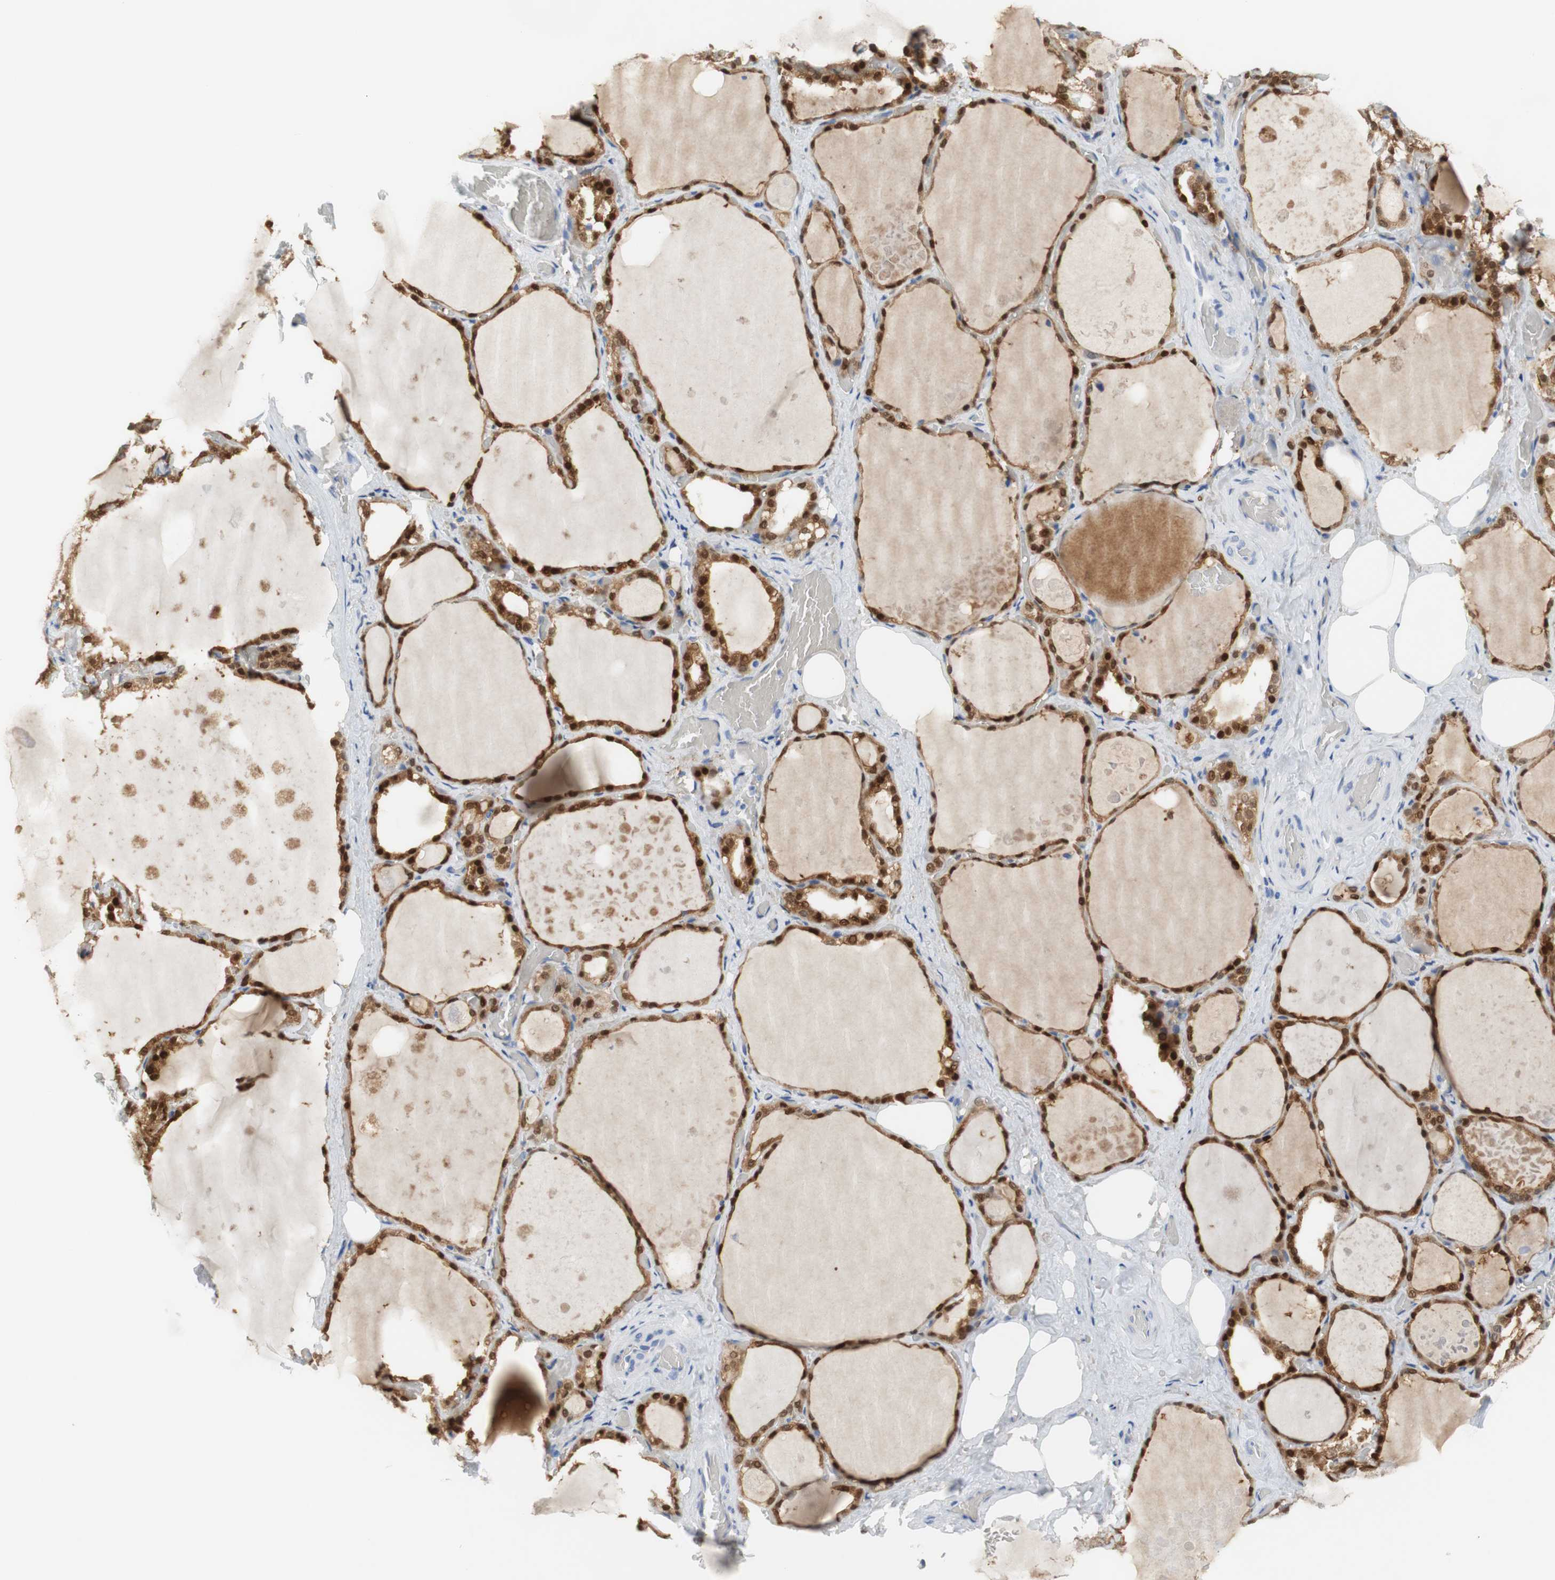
{"staining": {"intensity": "moderate", "quantity": ">75%", "location": "cytoplasmic/membranous"}, "tissue": "thyroid gland", "cell_type": "Glandular cells", "image_type": "normal", "snomed": [{"axis": "morphology", "description": "Normal tissue, NOS"}, {"axis": "topography", "description": "Thyroid gland"}], "caption": "DAB immunohistochemical staining of benign thyroid gland reveals moderate cytoplasmic/membranous protein expression in approximately >75% of glandular cells. (DAB = brown stain, brightfield microscopy at high magnification).", "gene": "SELENBP1", "patient": {"sex": "male", "age": 61}}